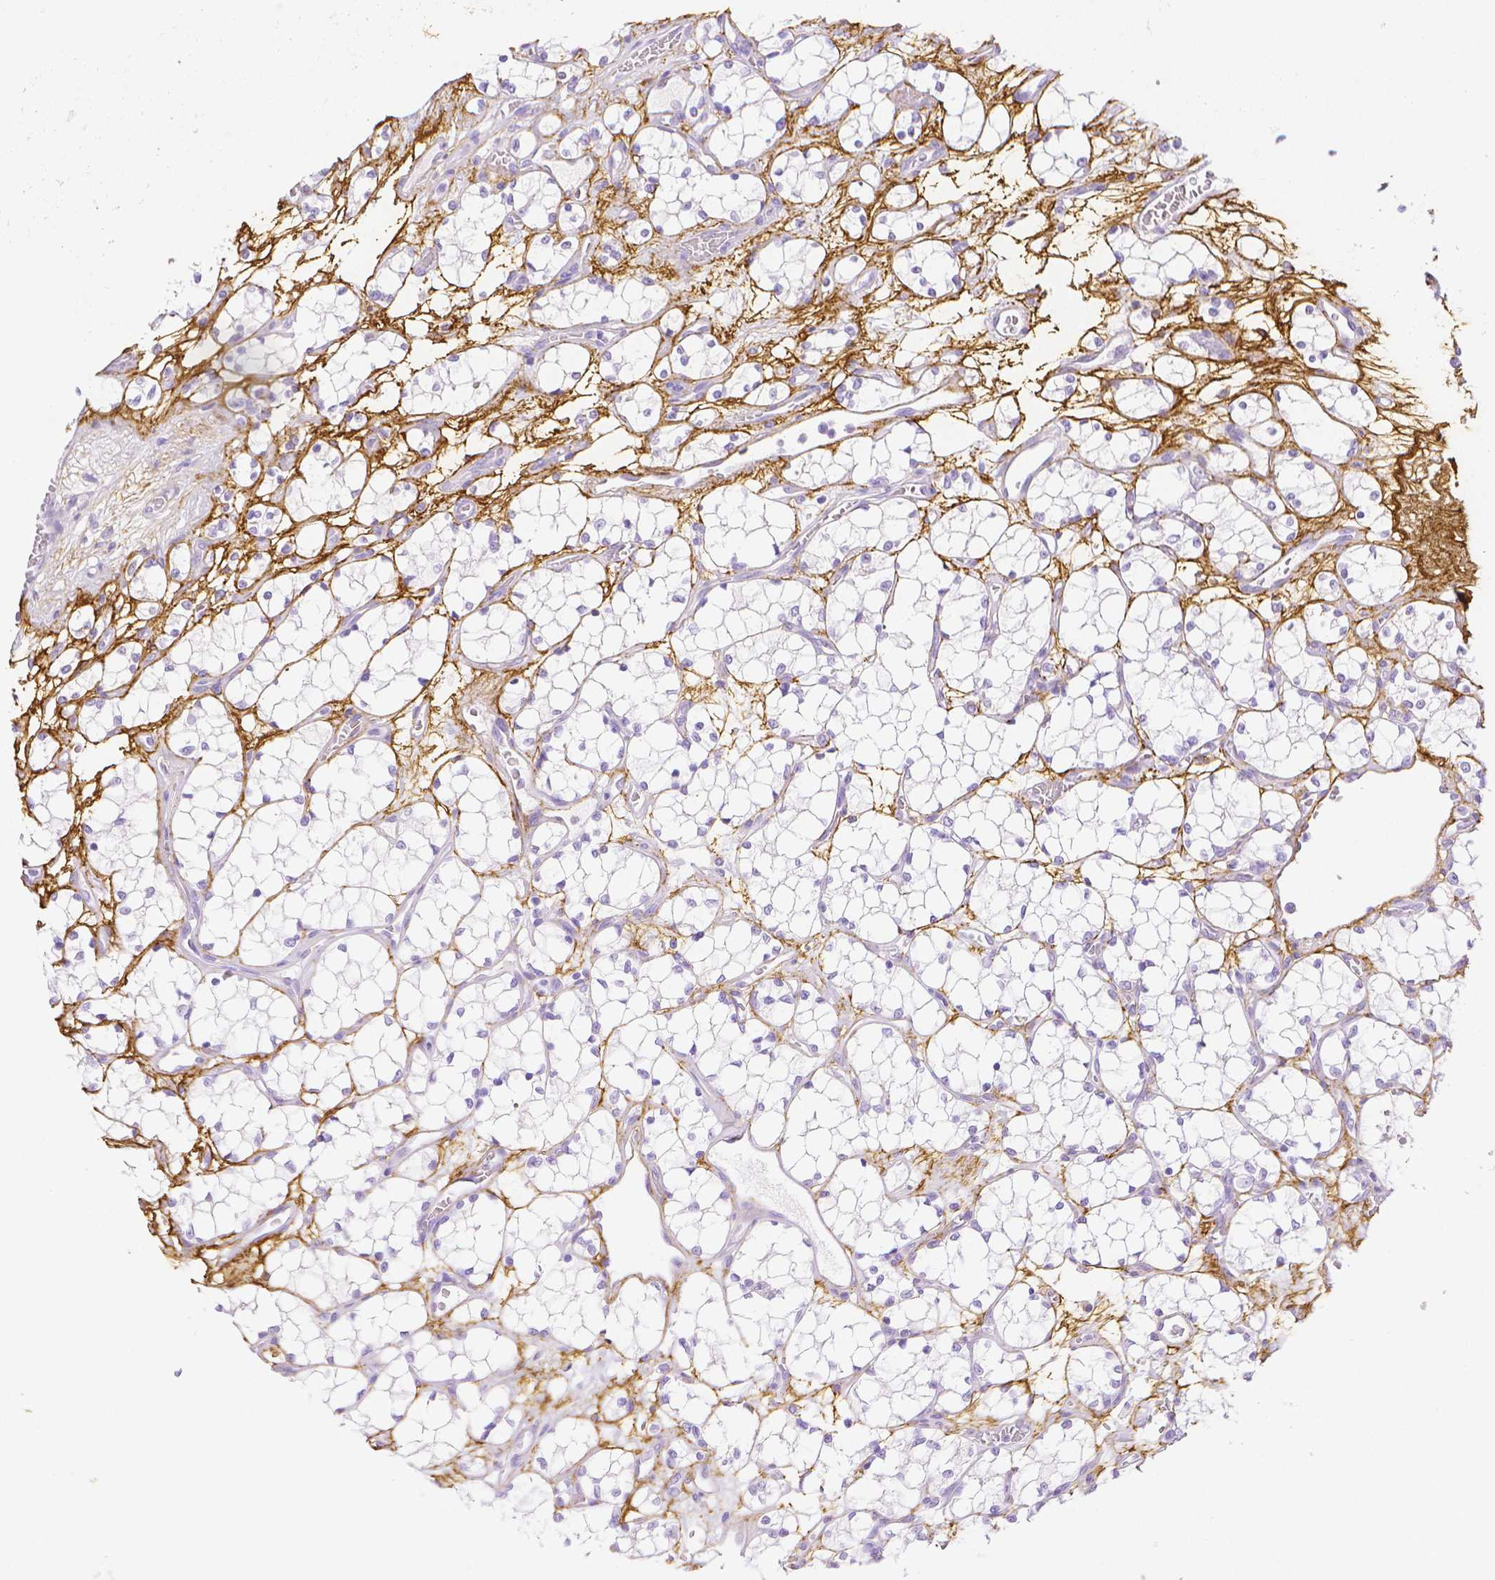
{"staining": {"intensity": "negative", "quantity": "none", "location": "none"}, "tissue": "renal cancer", "cell_type": "Tumor cells", "image_type": "cancer", "snomed": [{"axis": "morphology", "description": "Adenocarcinoma, NOS"}, {"axis": "topography", "description": "Kidney"}], "caption": "Renal cancer (adenocarcinoma) was stained to show a protein in brown. There is no significant expression in tumor cells.", "gene": "FBN1", "patient": {"sex": "female", "age": 69}}